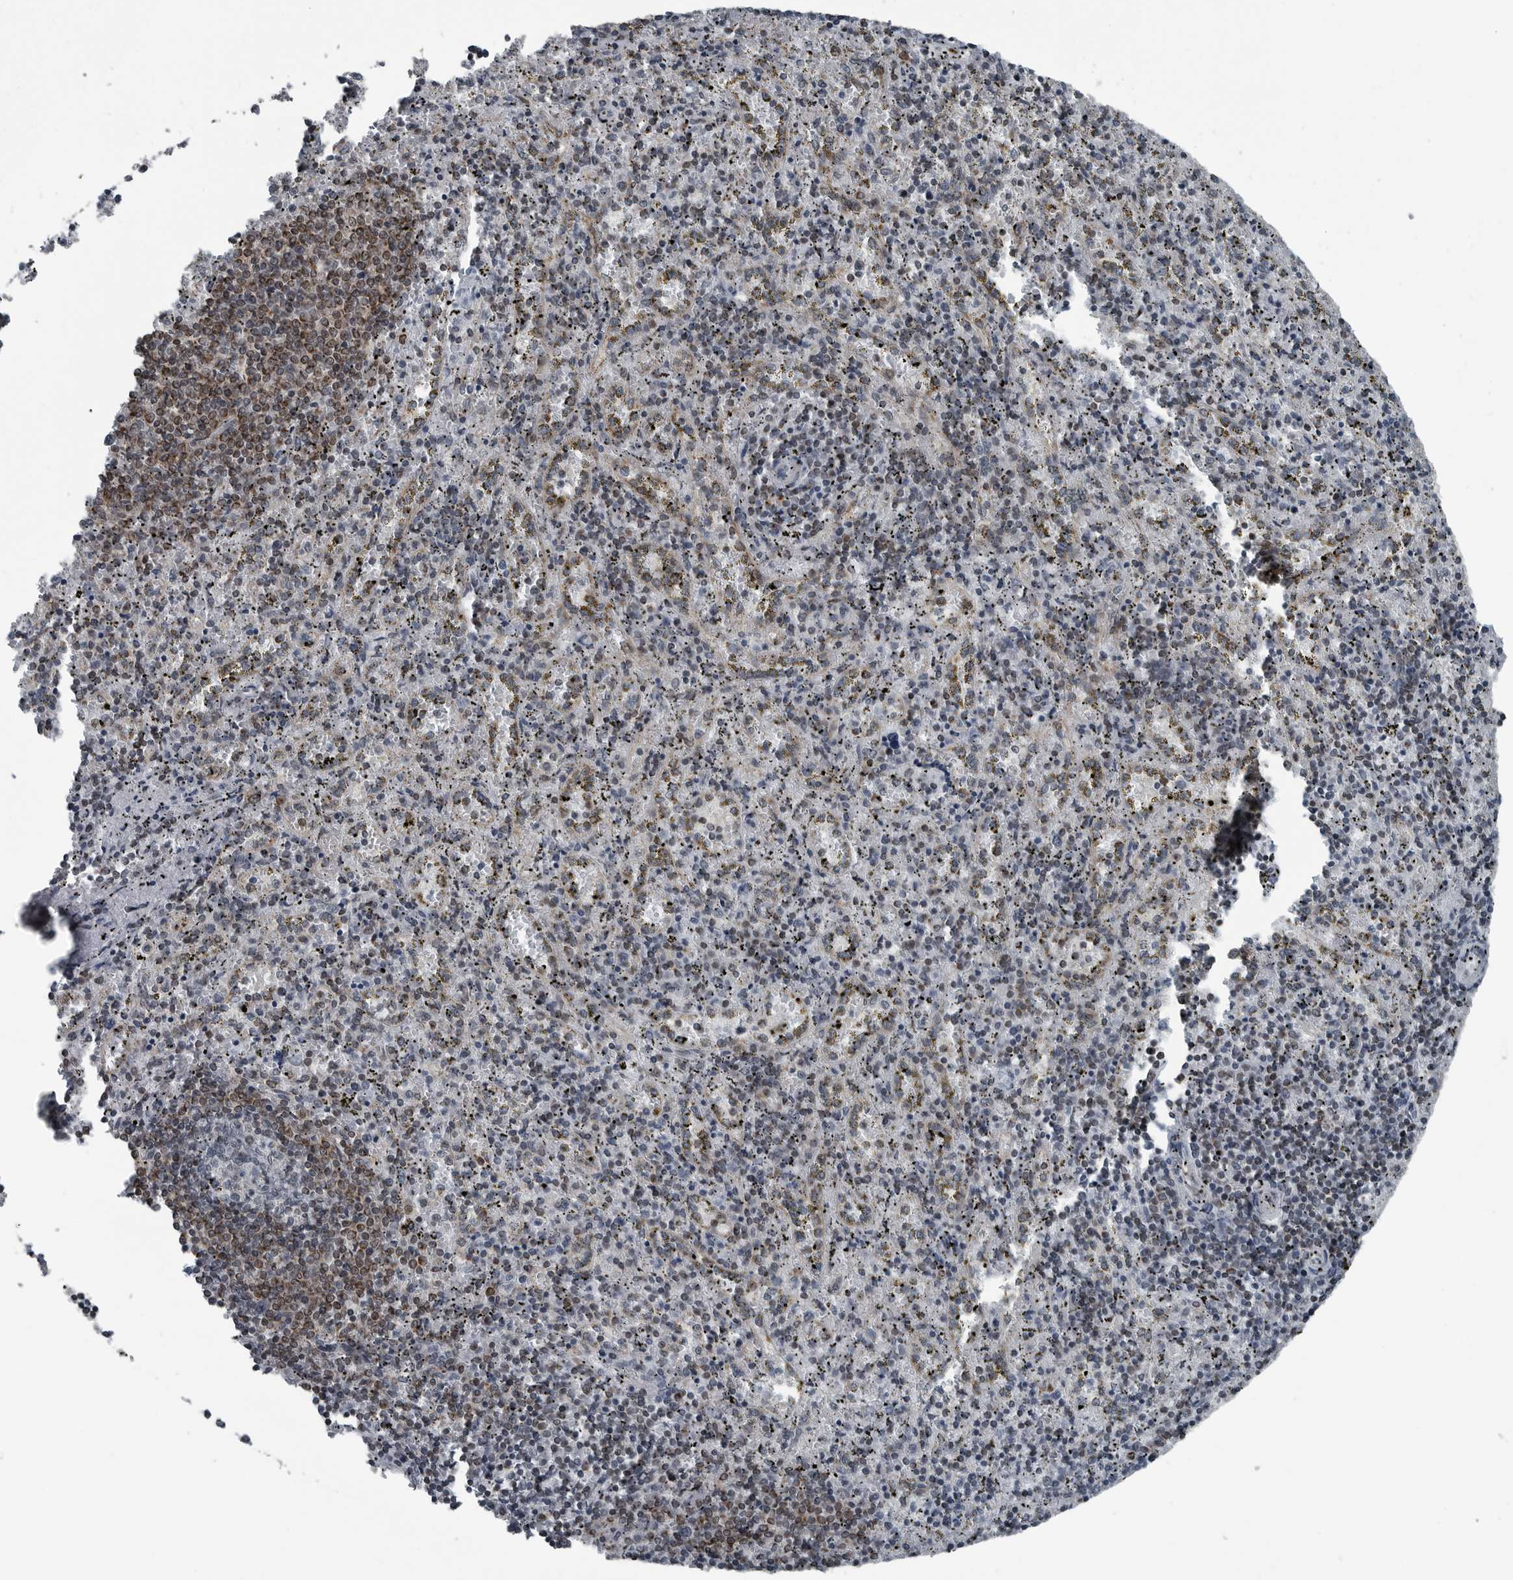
{"staining": {"intensity": "moderate", "quantity": "25%-75%", "location": "cytoplasmic/membranous"}, "tissue": "spleen", "cell_type": "Cells in red pulp", "image_type": "normal", "snomed": [{"axis": "morphology", "description": "Normal tissue, NOS"}, {"axis": "topography", "description": "Spleen"}], "caption": "The micrograph displays staining of benign spleen, revealing moderate cytoplasmic/membranous protein expression (brown color) within cells in red pulp.", "gene": "GAK", "patient": {"sex": "male", "age": 11}}